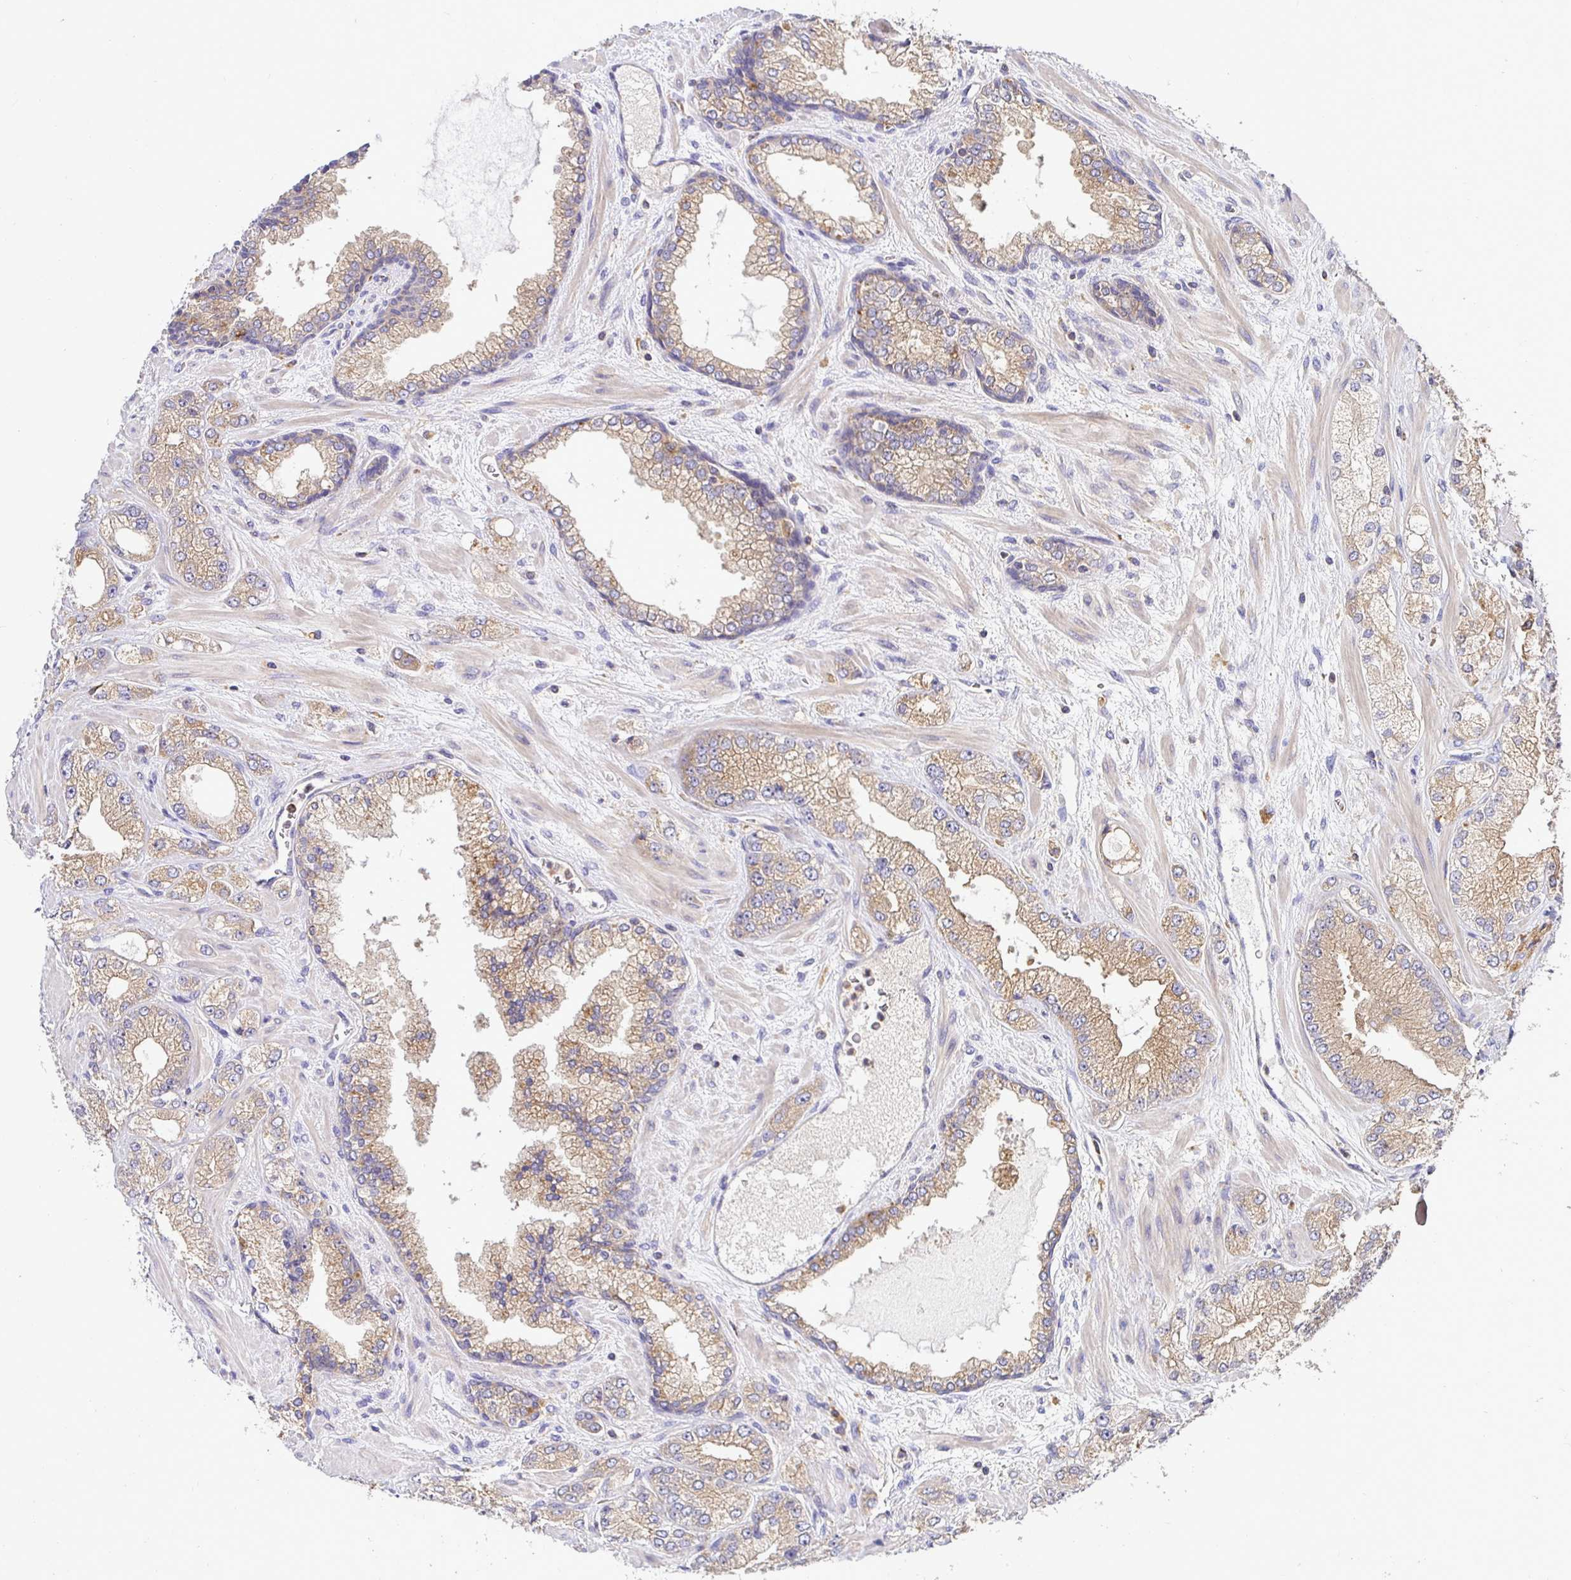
{"staining": {"intensity": "moderate", "quantity": ">75%", "location": "cytoplasmic/membranous"}, "tissue": "prostate cancer", "cell_type": "Tumor cells", "image_type": "cancer", "snomed": [{"axis": "morphology", "description": "Normal tissue, NOS"}, {"axis": "morphology", "description": "Adenocarcinoma, High grade"}, {"axis": "topography", "description": "Prostate"}, {"axis": "topography", "description": "Peripheral nerve tissue"}], "caption": "High-power microscopy captured an IHC histopathology image of adenocarcinoma (high-grade) (prostate), revealing moderate cytoplasmic/membranous expression in about >75% of tumor cells.", "gene": "ATP6V1F", "patient": {"sex": "male", "age": 68}}